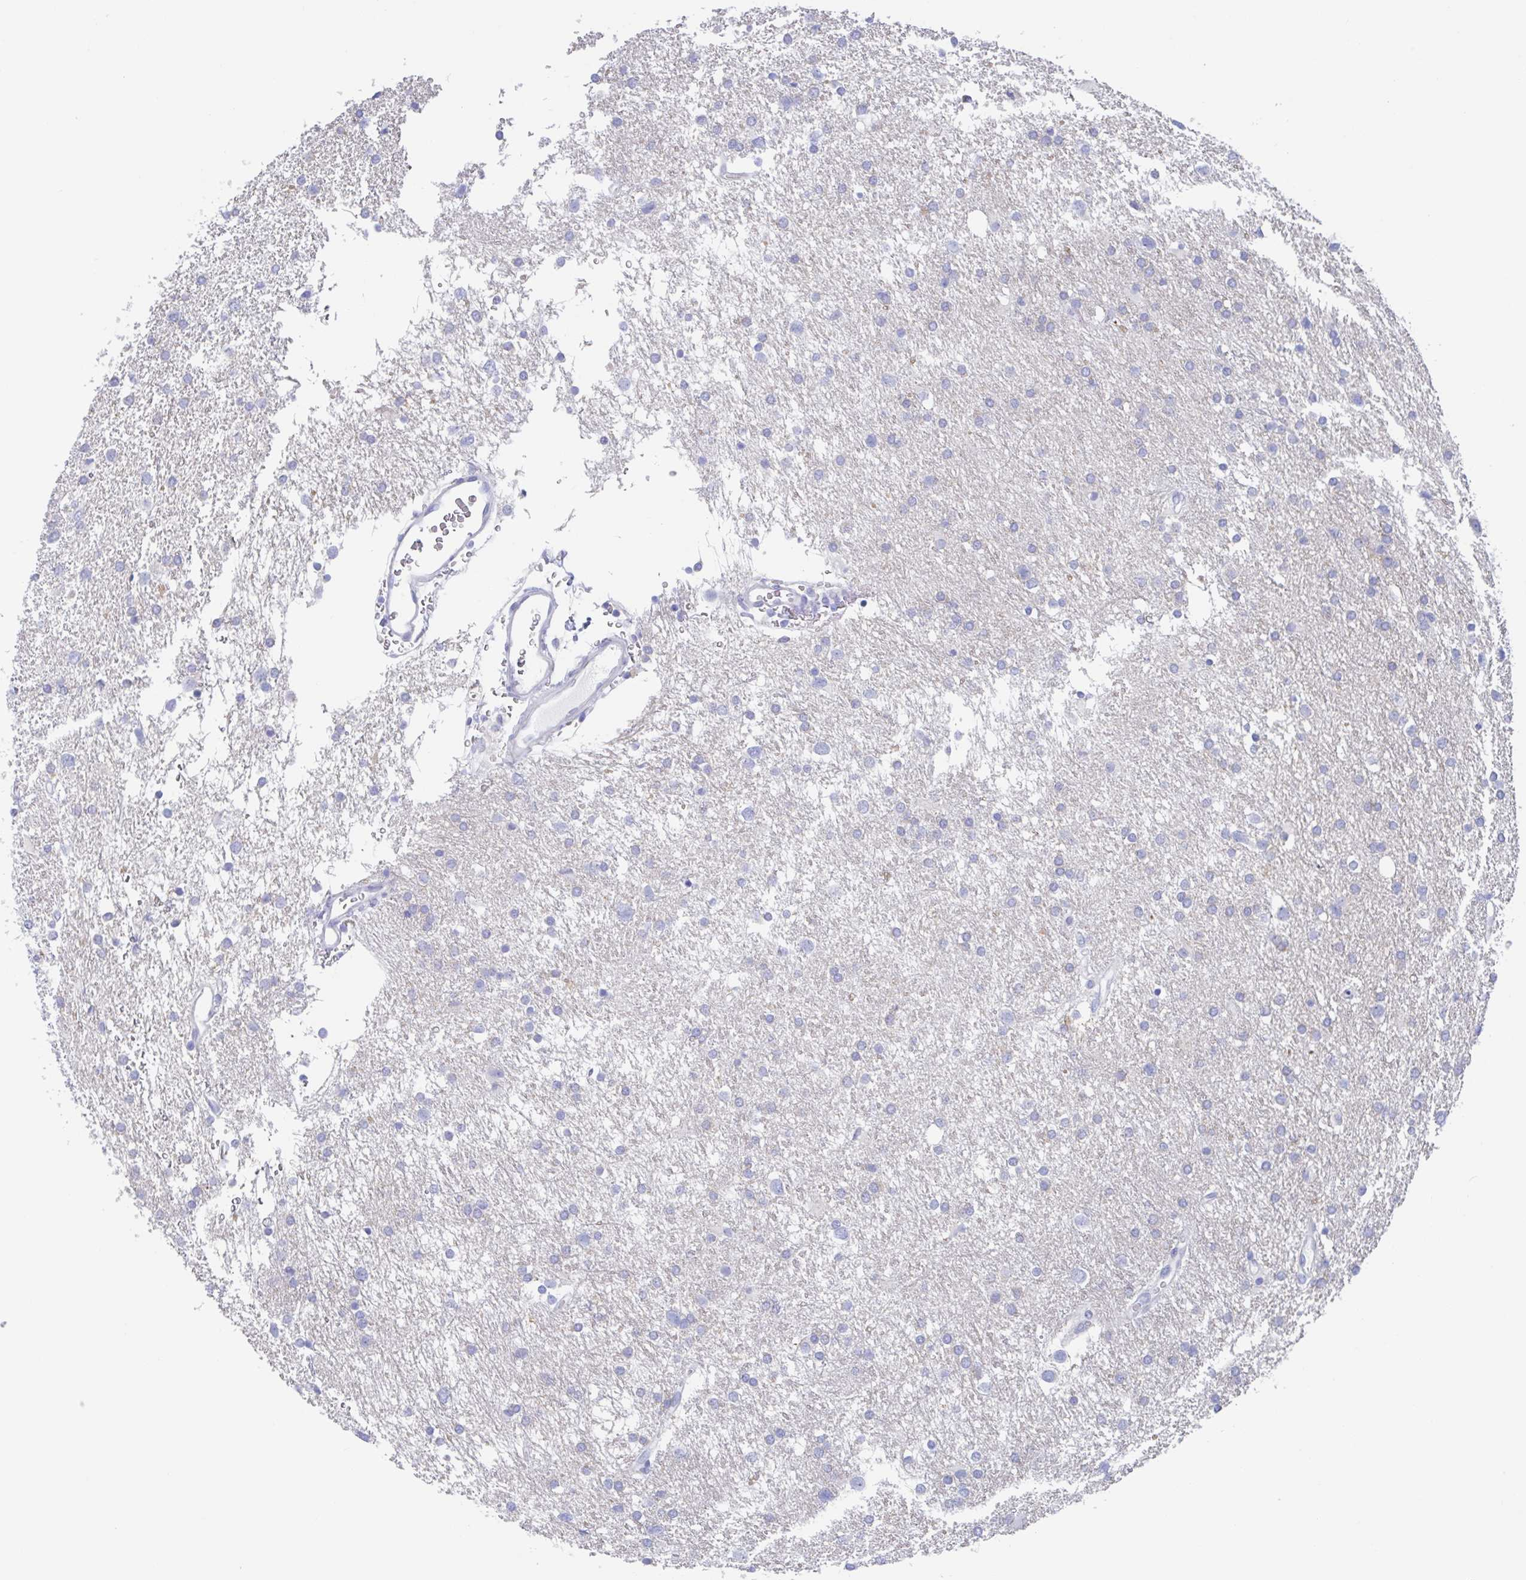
{"staining": {"intensity": "negative", "quantity": "none", "location": "none"}, "tissue": "glioma", "cell_type": "Tumor cells", "image_type": "cancer", "snomed": [{"axis": "morphology", "description": "Glioma, malignant, Low grade"}, {"axis": "topography", "description": "Brain"}], "caption": "Tumor cells are negative for brown protein staining in glioma.", "gene": "FCGR3A", "patient": {"sex": "female", "age": 32}}